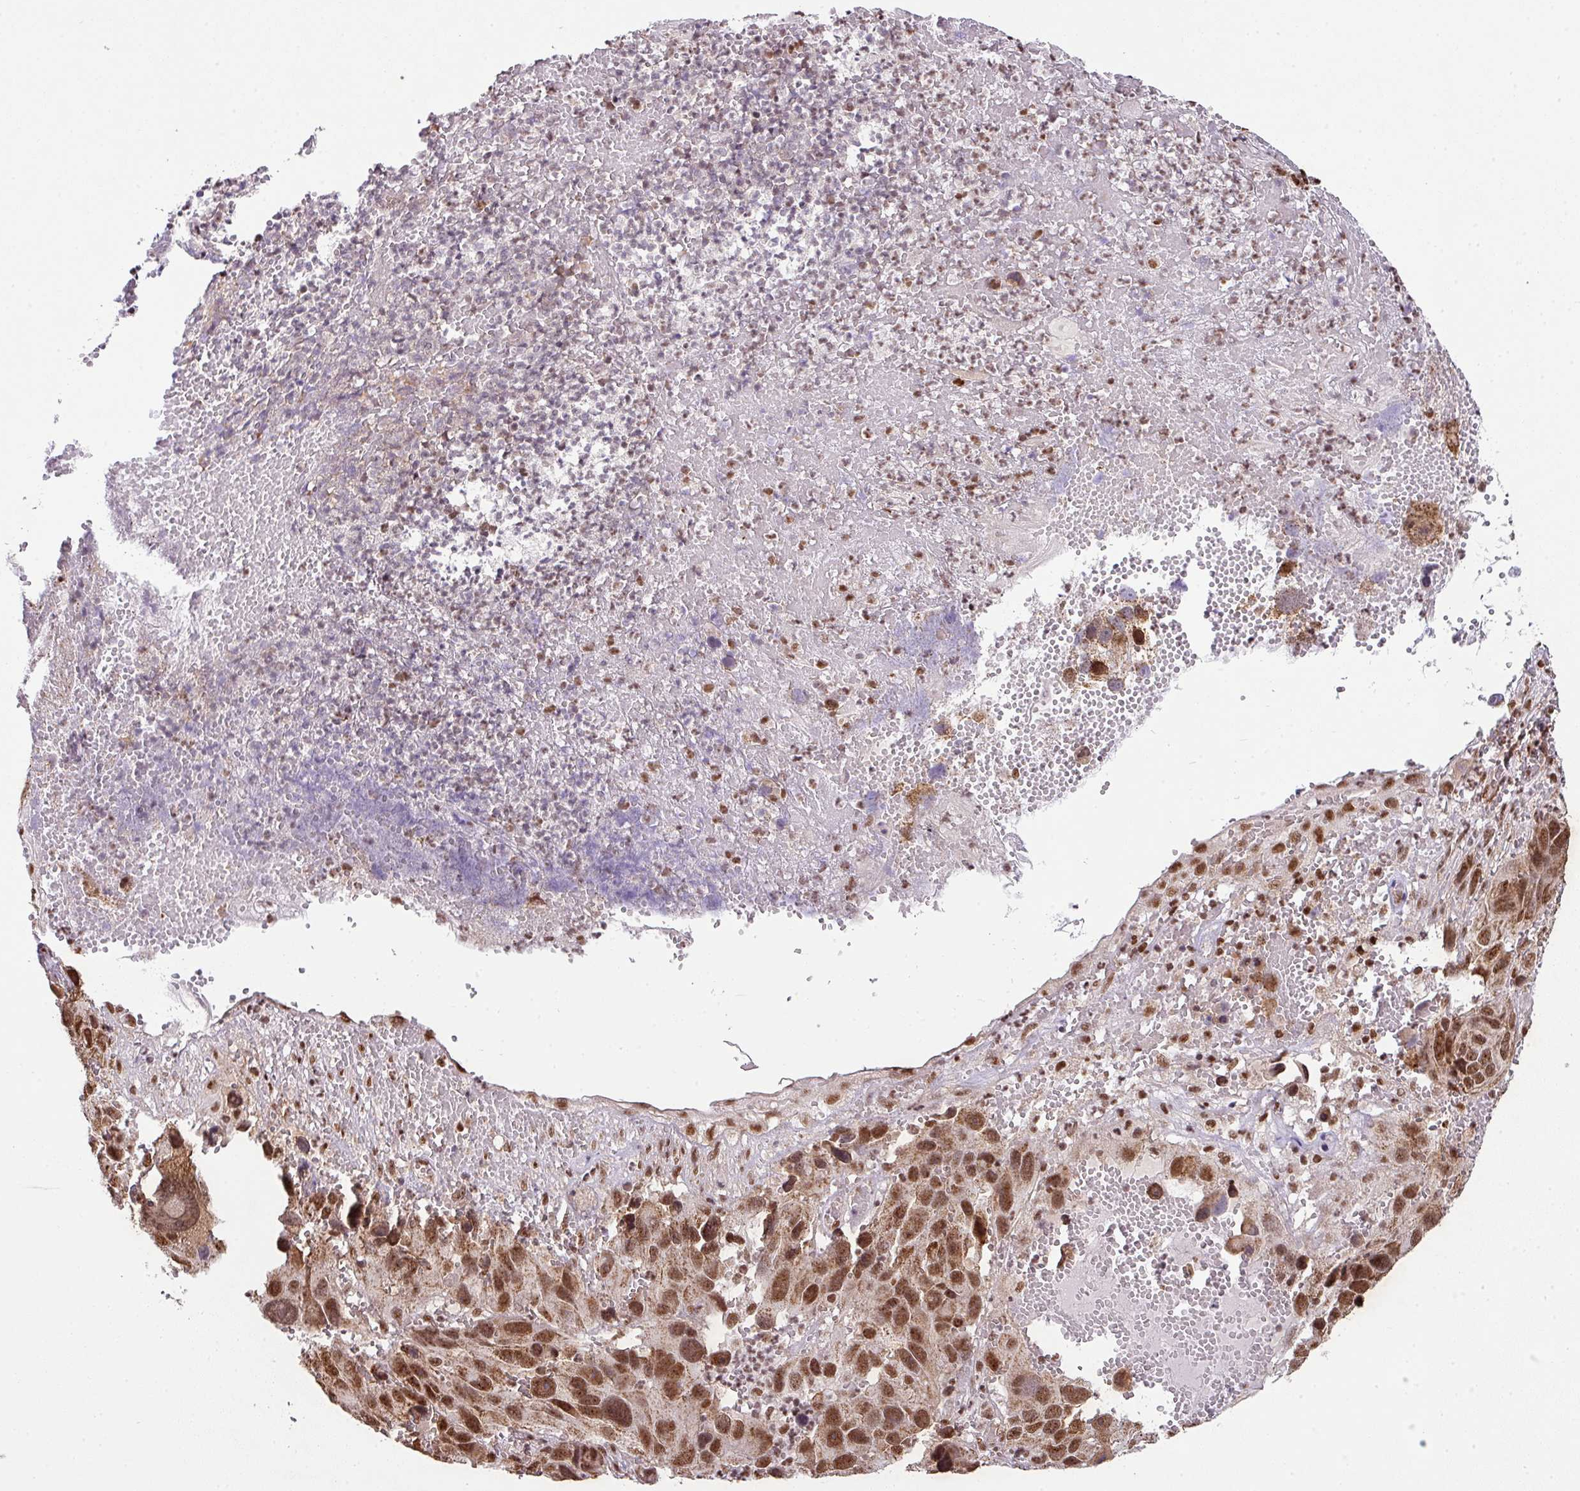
{"staining": {"intensity": "strong", "quantity": ">75%", "location": "nuclear"}, "tissue": "melanoma", "cell_type": "Tumor cells", "image_type": "cancer", "snomed": [{"axis": "morphology", "description": "Malignant melanoma, NOS"}, {"axis": "topography", "description": "Skin"}], "caption": "This is an image of immunohistochemistry staining of malignant melanoma, which shows strong staining in the nuclear of tumor cells.", "gene": "PLK1", "patient": {"sex": "male", "age": 84}}